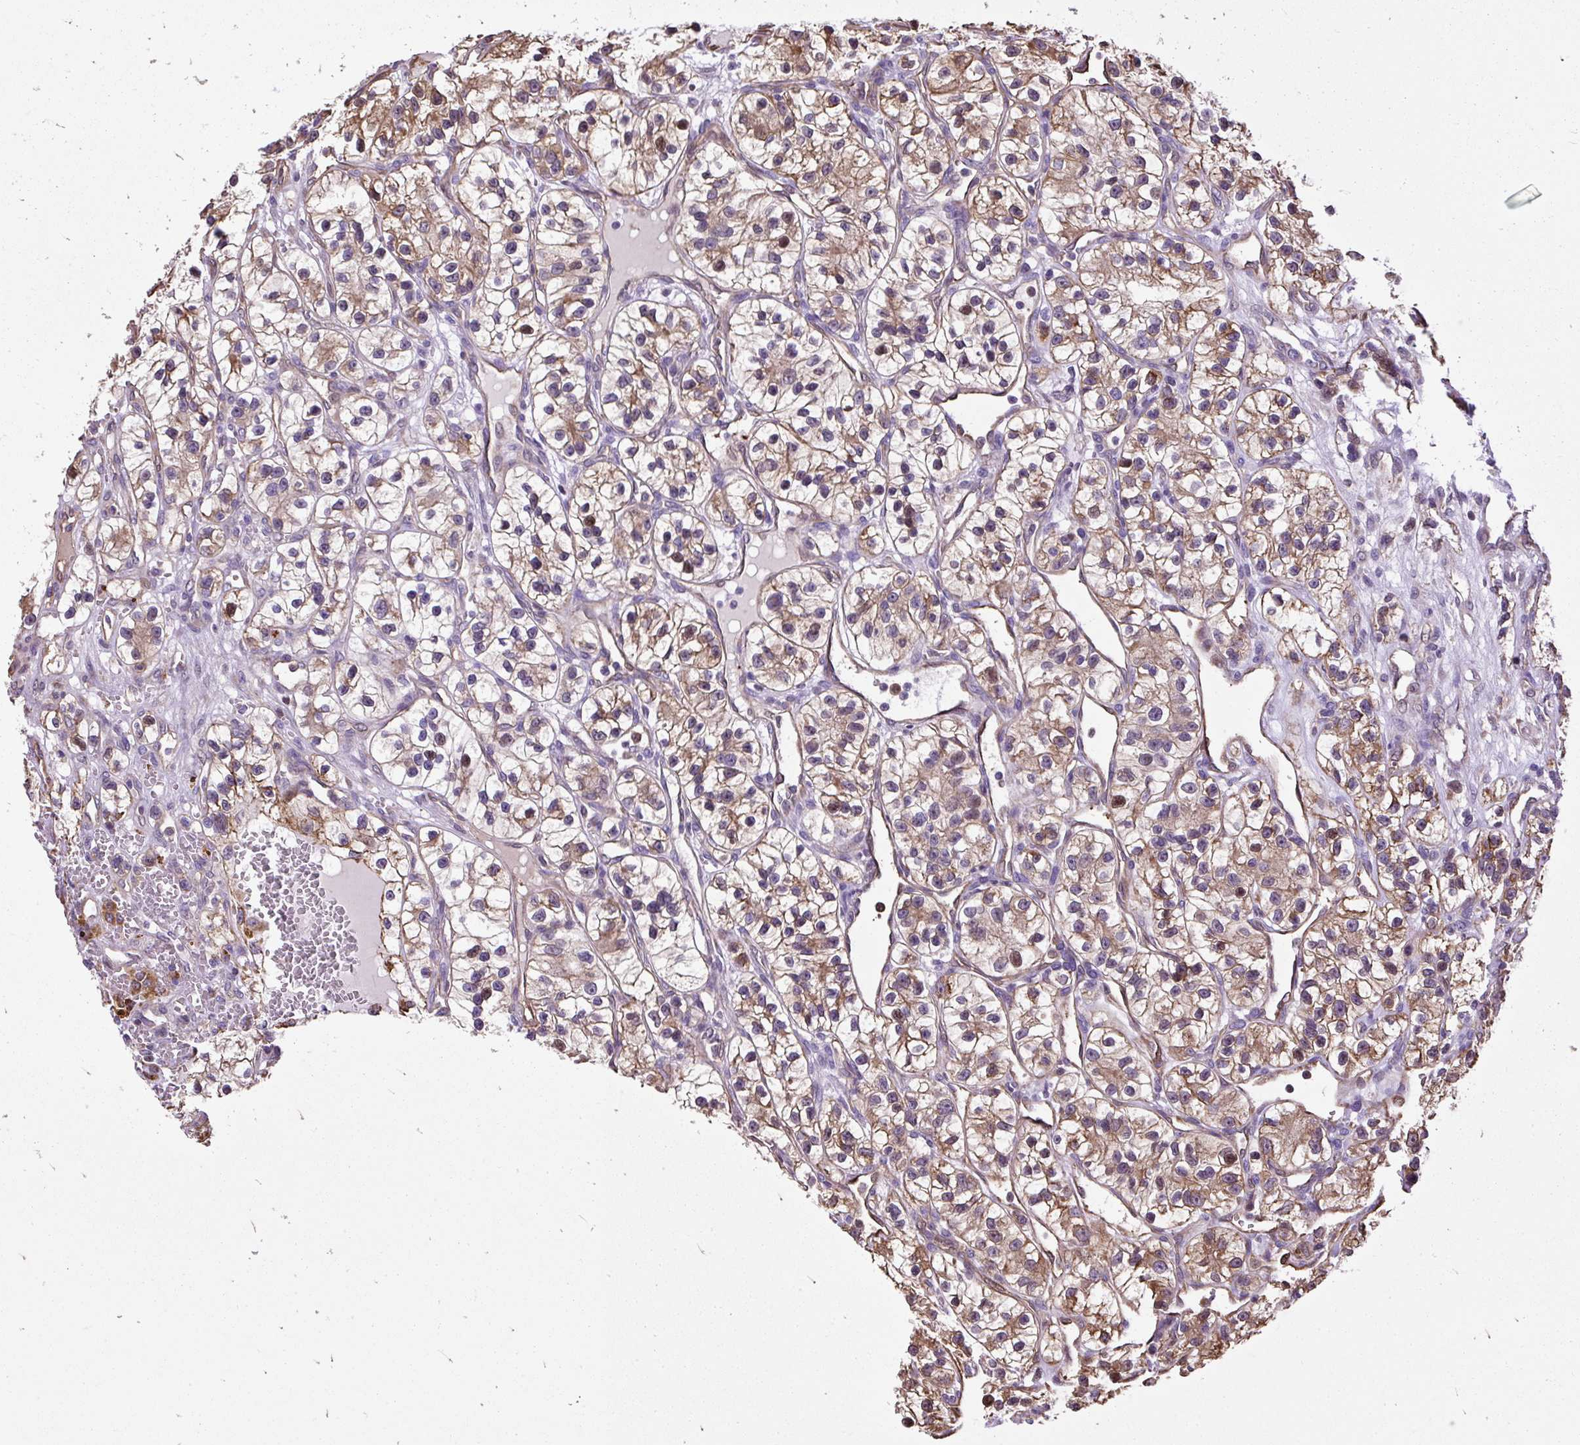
{"staining": {"intensity": "moderate", "quantity": "25%-75%", "location": "cytoplasmic/membranous"}, "tissue": "renal cancer", "cell_type": "Tumor cells", "image_type": "cancer", "snomed": [{"axis": "morphology", "description": "Adenocarcinoma, NOS"}, {"axis": "topography", "description": "Kidney"}], "caption": "This is an image of IHC staining of renal cancer (adenocarcinoma), which shows moderate positivity in the cytoplasmic/membranous of tumor cells.", "gene": "PUS7L", "patient": {"sex": "female", "age": 57}}